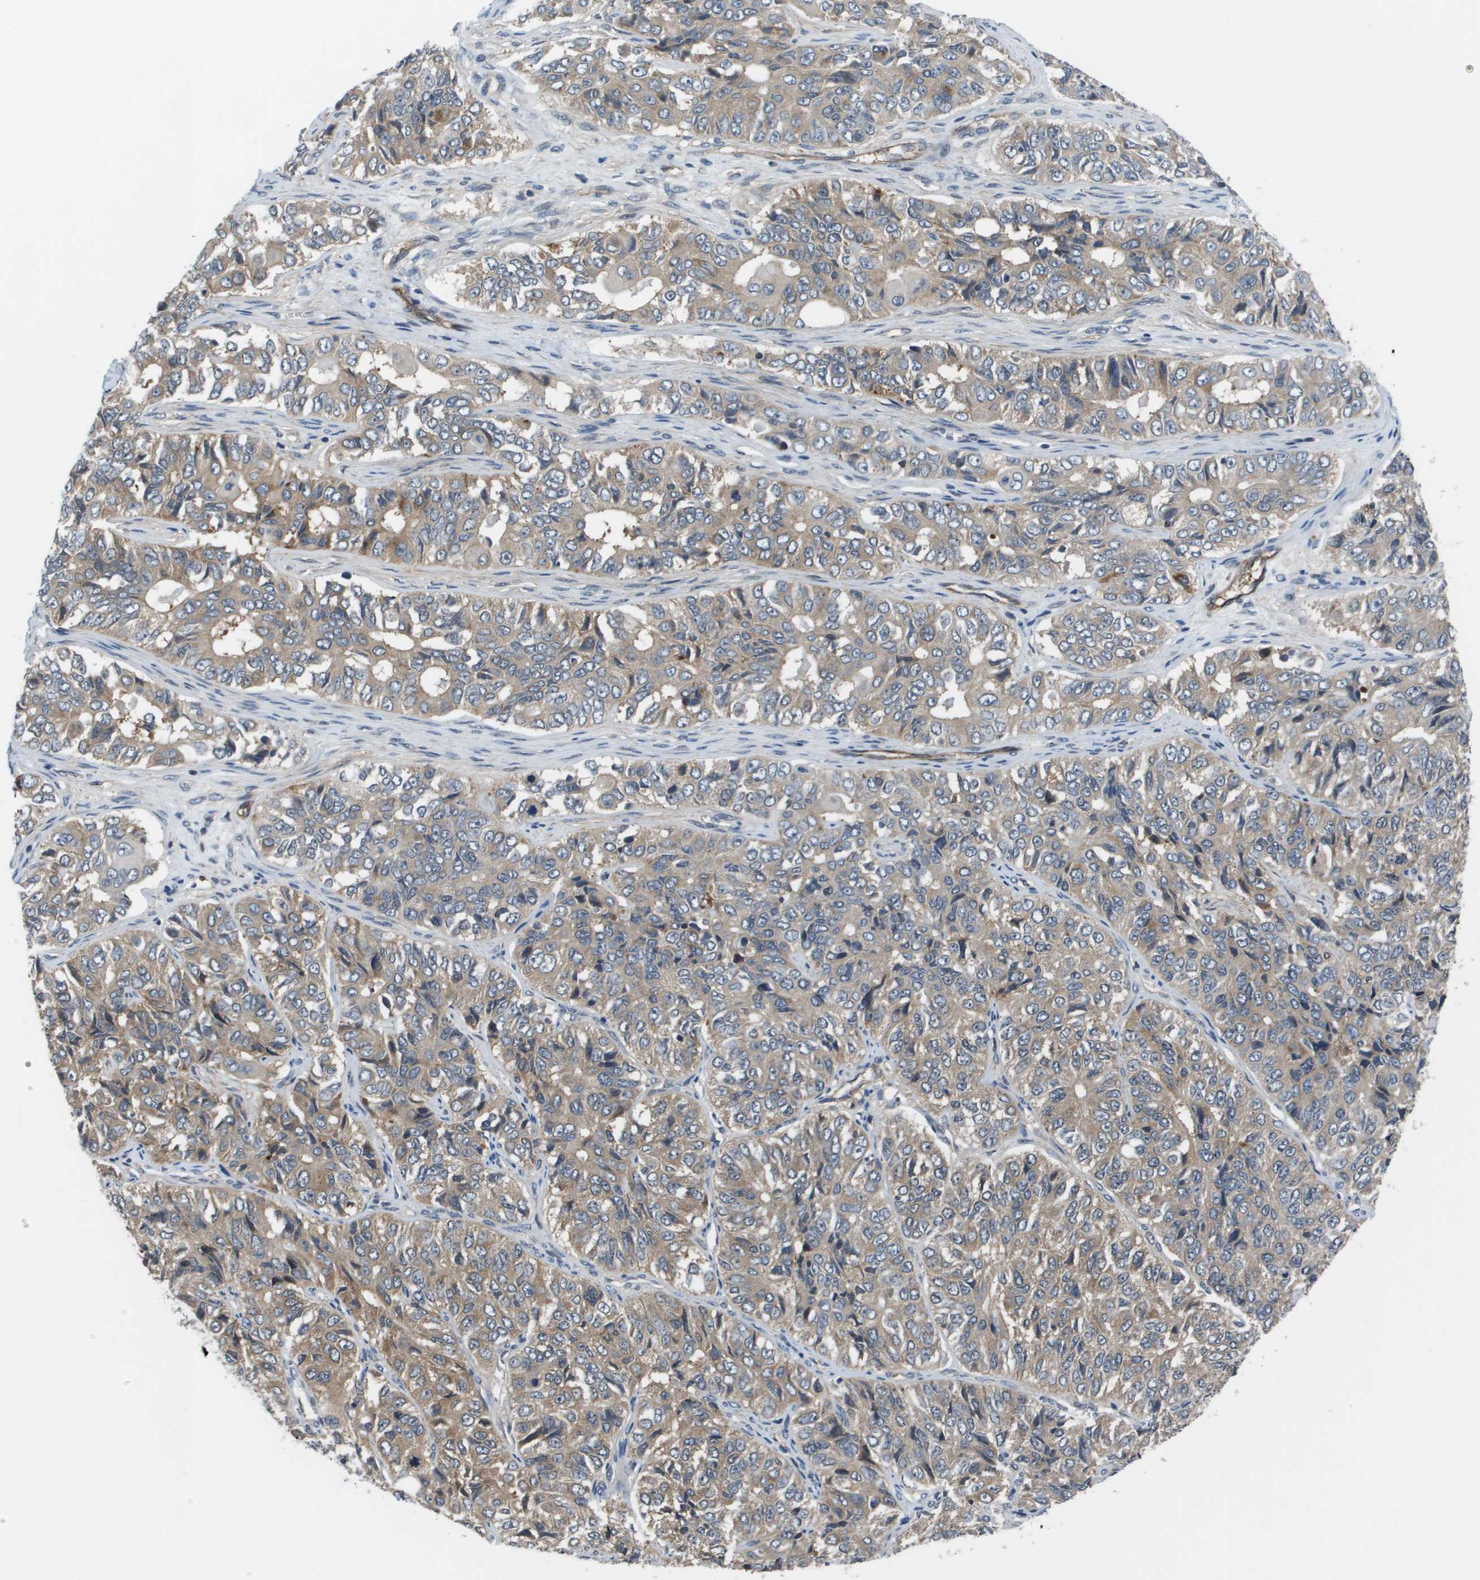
{"staining": {"intensity": "weak", "quantity": ">75%", "location": "cytoplasmic/membranous"}, "tissue": "ovarian cancer", "cell_type": "Tumor cells", "image_type": "cancer", "snomed": [{"axis": "morphology", "description": "Carcinoma, endometroid"}, {"axis": "topography", "description": "Ovary"}], "caption": "Immunohistochemistry of ovarian cancer exhibits low levels of weak cytoplasmic/membranous staining in about >75% of tumor cells. (Stains: DAB in brown, nuclei in blue, Microscopy: brightfield microscopy at high magnification).", "gene": "ENPP5", "patient": {"sex": "female", "age": 51}}